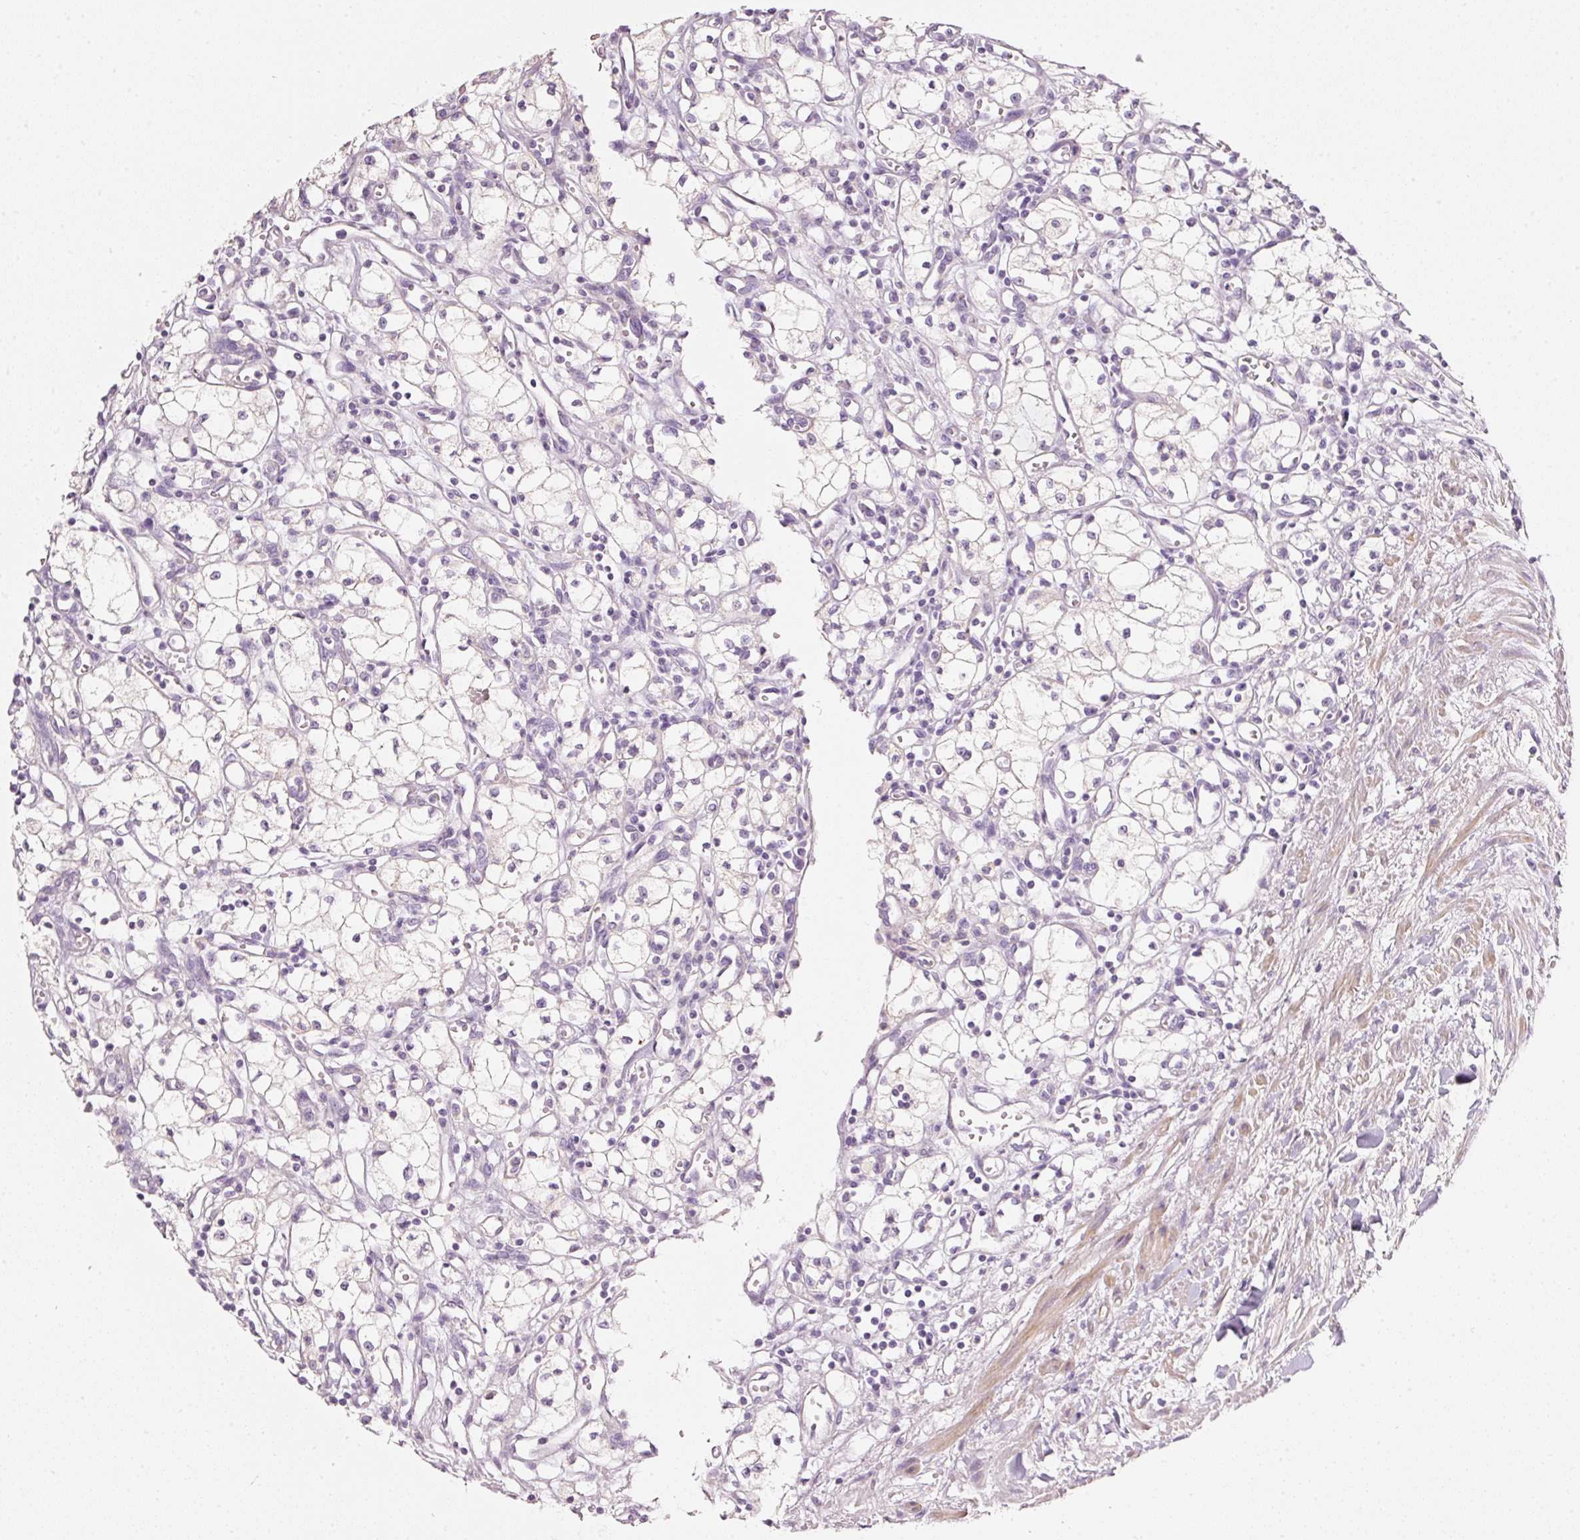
{"staining": {"intensity": "negative", "quantity": "none", "location": "none"}, "tissue": "renal cancer", "cell_type": "Tumor cells", "image_type": "cancer", "snomed": [{"axis": "morphology", "description": "Adenocarcinoma, NOS"}, {"axis": "topography", "description": "Kidney"}], "caption": "An IHC image of renal cancer is shown. There is no staining in tumor cells of renal cancer. (DAB (3,3'-diaminobenzidine) IHC with hematoxylin counter stain).", "gene": "PDXDC1", "patient": {"sex": "male", "age": 59}}